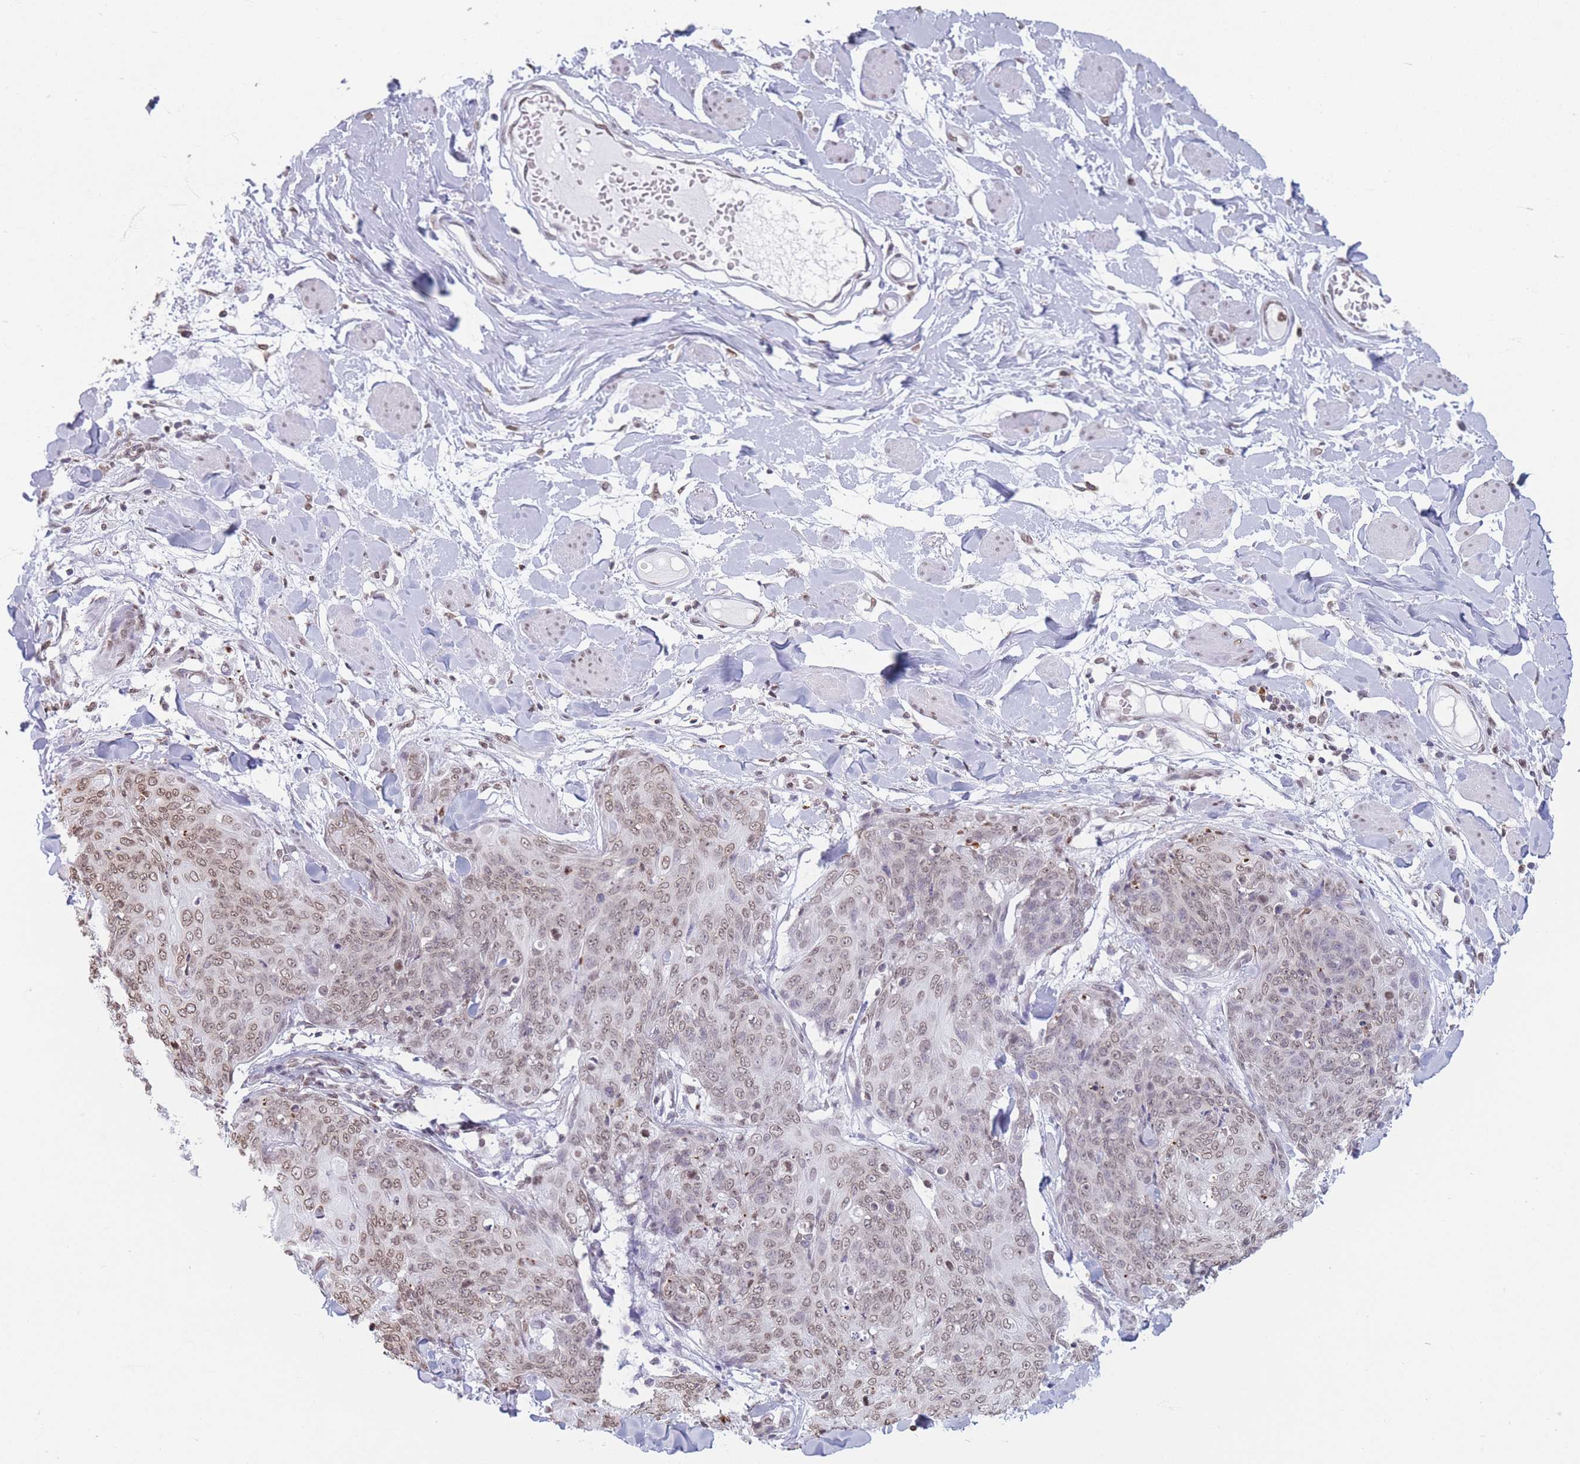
{"staining": {"intensity": "weak", "quantity": ">75%", "location": "nuclear"}, "tissue": "skin cancer", "cell_type": "Tumor cells", "image_type": "cancer", "snomed": [{"axis": "morphology", "description": "Squamous cell carcinoma, NOS"}, {"axis": "topography", "description": "Skin"}, {"axis": "topography", "description": "Vulva"}], "caption": "Immunohistochemical staining of human skin cancer demonstrates low levels of weak nuclear protein positivity in approximately >75% of tumor cells.", "gene": "RYK", "patient": {"sex": "female", "age": 85}}